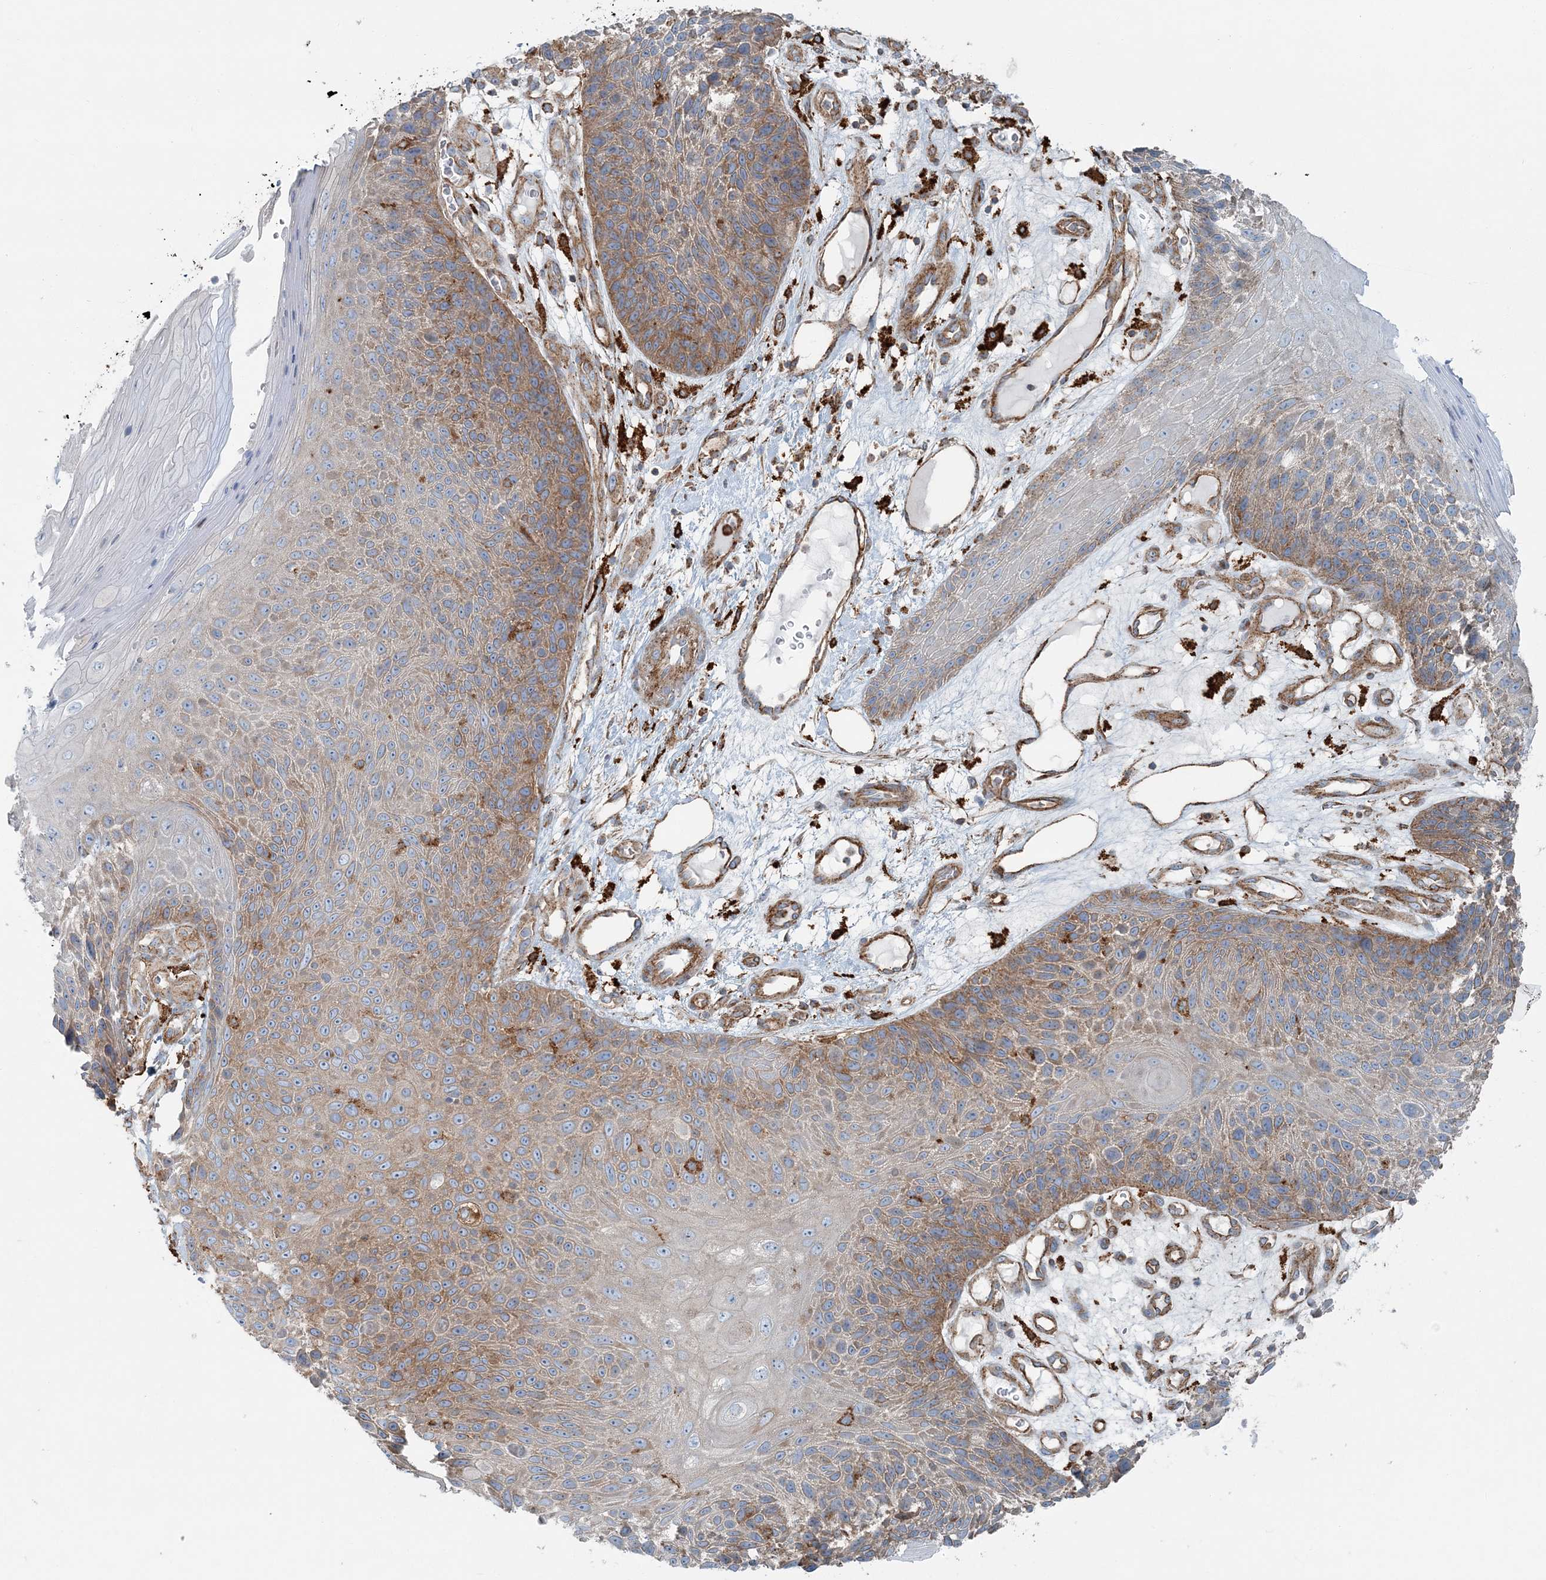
{"staining": {"intensity": "moderate", "quantity": "25%-75%", "location": "cytoplasmic/membranous"}, "tissue": "skin cancer", "cell_type": "Tumor cells", "image_type": "cancer", "snomed": [{"axis": "morphology", "description": "Squamous cell carcinoma, NOS"}, {"axis": "topography", "description": "Skin"}], "caption": "Tumor cells reveal medium levels of moderate cytoplasmic/membranous staining in about 25%-75% of cells in human skin cancer (squamous cell carcinoma). The staining is performed using DAB (3,3'-diaminobenzidine) brown chromogen to label protein expression. The nuclei are counter-stained blue using hematoxylin.", "gene": "SNX2", "patient": {"sex": "female", "age": 88}}